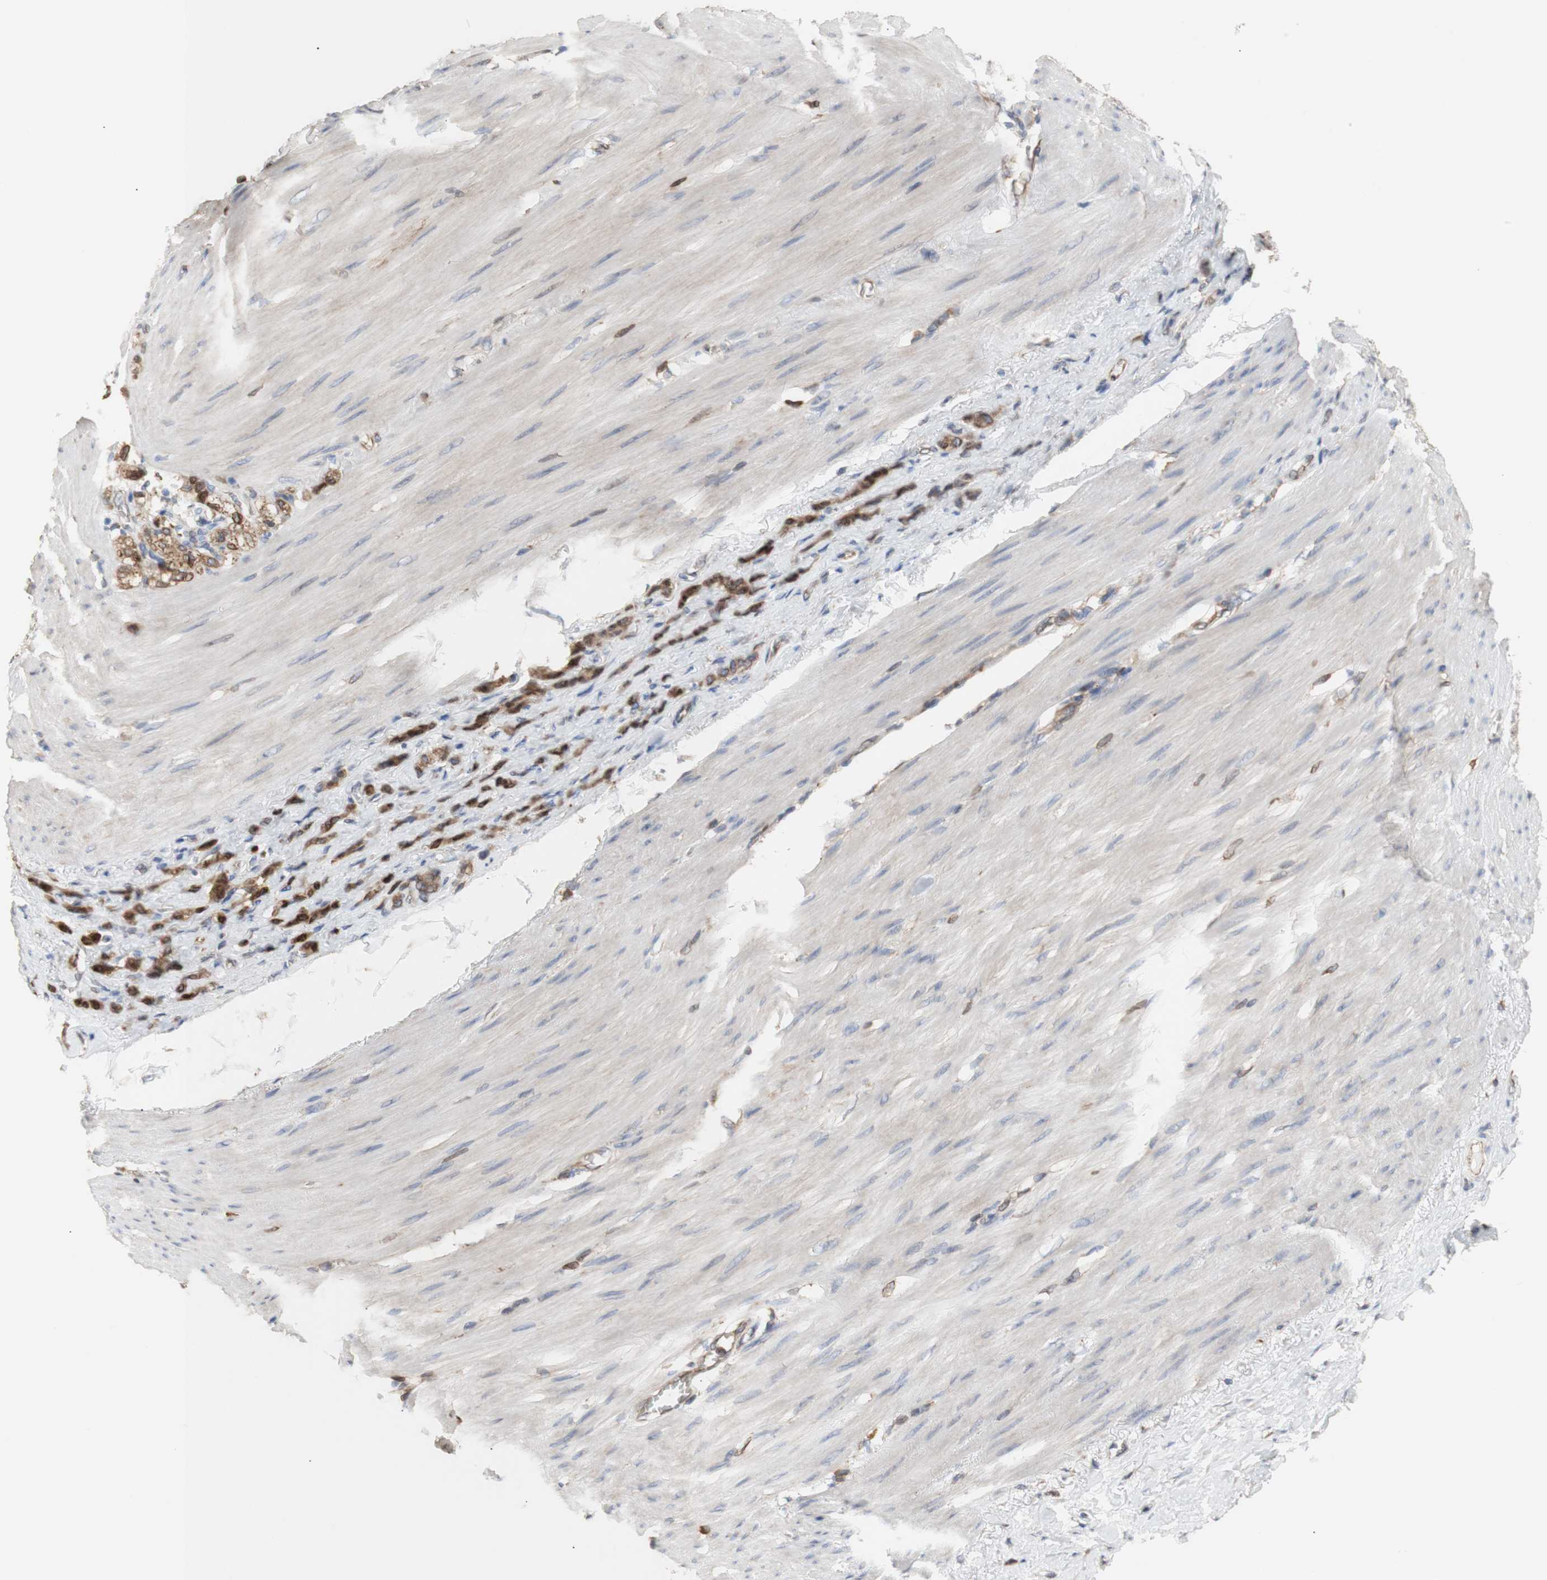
{"staining": {"intensity": "moderate", "quantity": ">75%", "location": "cytoplasmic/membranous,nuclear"}, "tissue": "stomach cancer", "cell_type": "Tumor cells", "image_type": "cancer", "snomed": [{"axis": "morphology", "description": "Adenocarcinoma, NOS"}, {"axis": "topography", "description": "Stomach"}], "caption": "Stomach cancer (adenocarcinoma) stained for a protein shows moderate cytoplasmic/membranous and nuclear positivity in tumor cells.", "gene": "ERLIN1", "patient": {"sex": "male", "age": 82}}